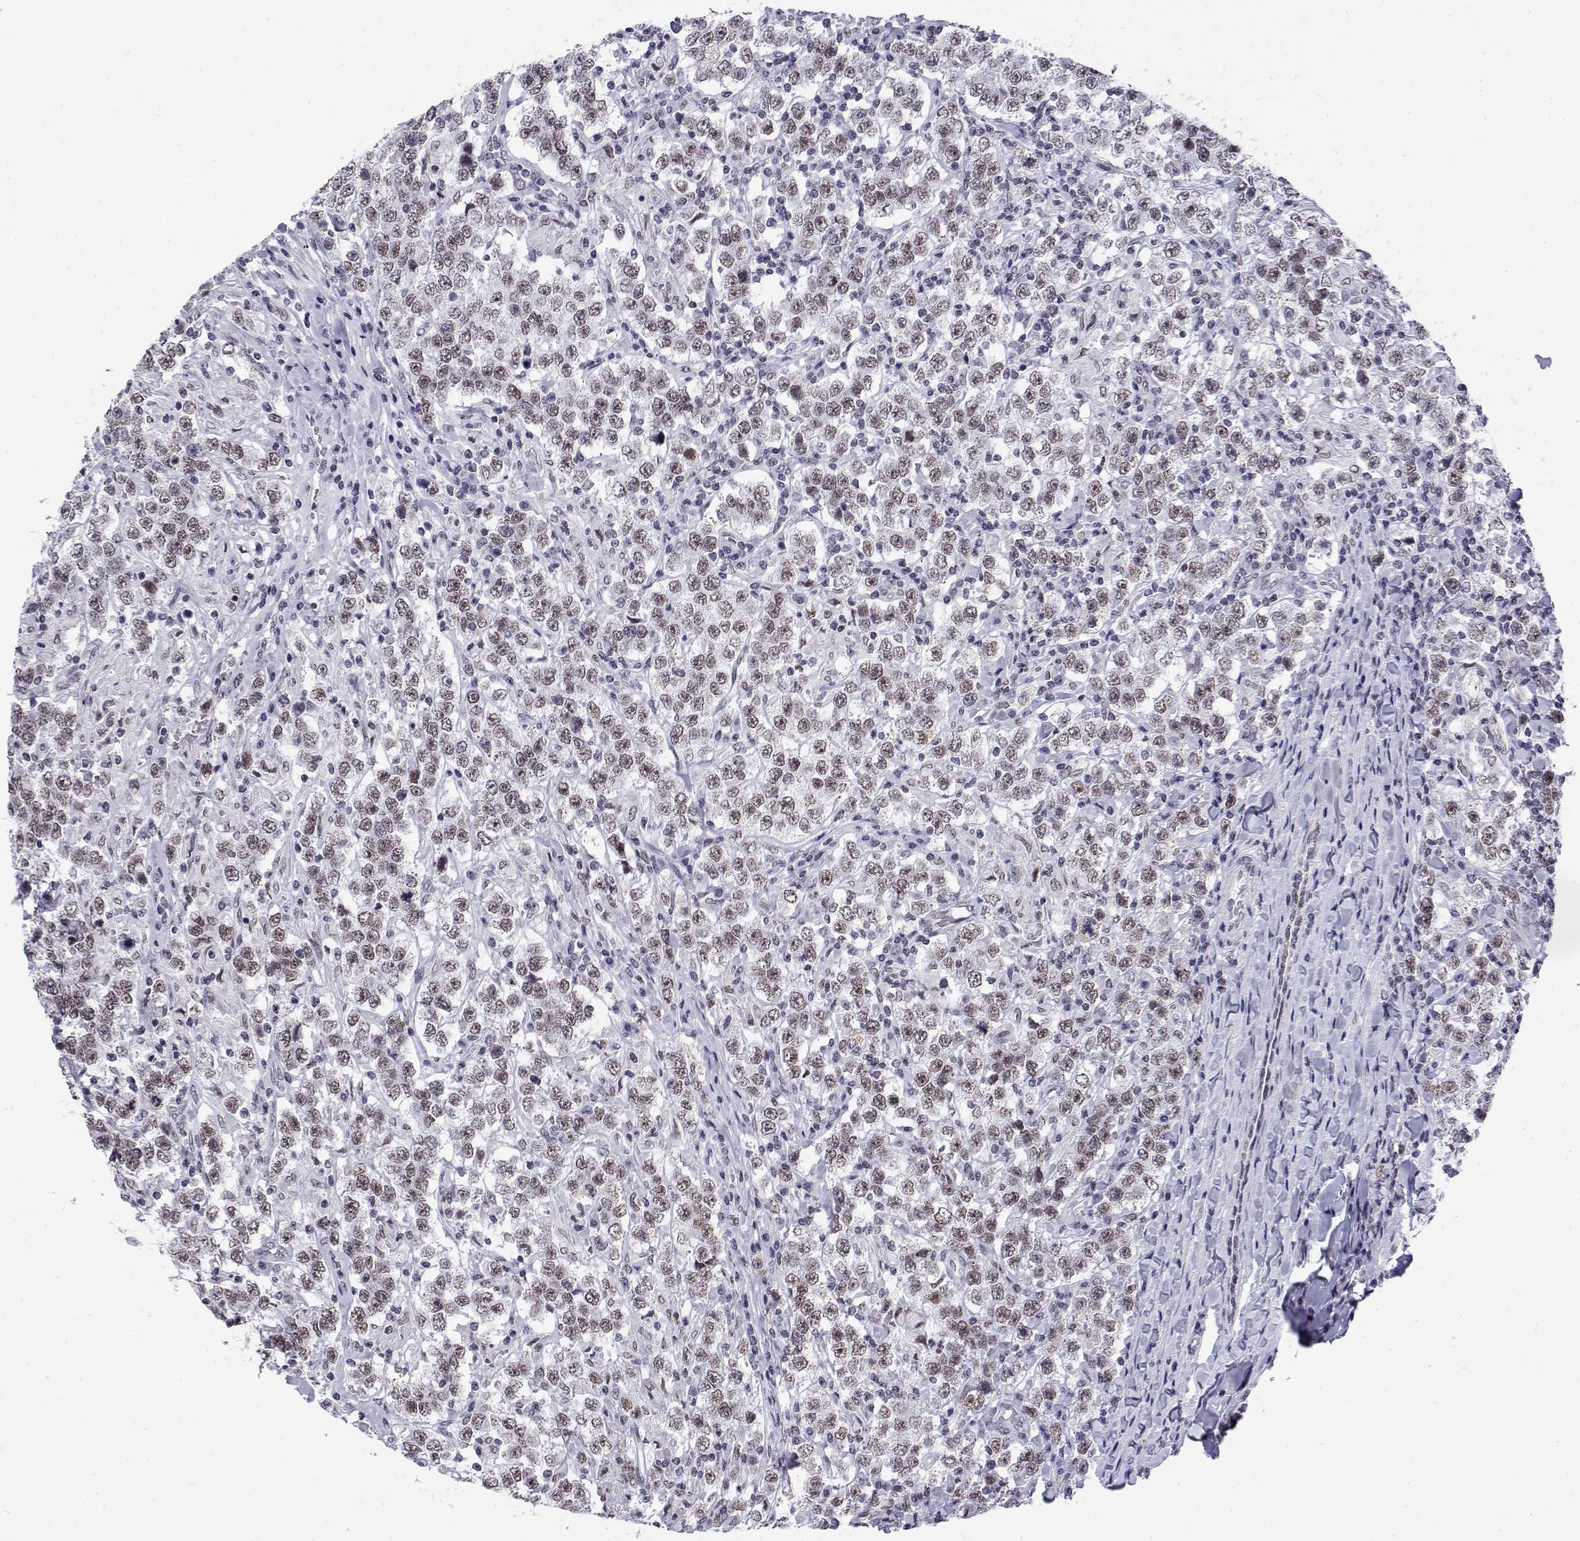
{"staining": {"intensity": "moderate", "quantity": ">75%", "location": "nuclear"}, "tissue": "testis cancer", "cell_type": "Tumor cells", "image_type": "cancer", "snomed": [{"axis": "morphology", "description": "Seminoma, NOS"}, {"axis": "morphology", "description": "Carcinoma, Embryonal, NOS"}, {"axis": "topography", "description": "Testis"}], "caption": "An immunohistochemistry photomicrograph of neoplastic tissue is shown. Protein staining in brown labels moderate nuclear positivity in seminoma (testis) within tumor cells.", "gene": "POLDIP3", "patient": {"sex": "male", "age": 41}}